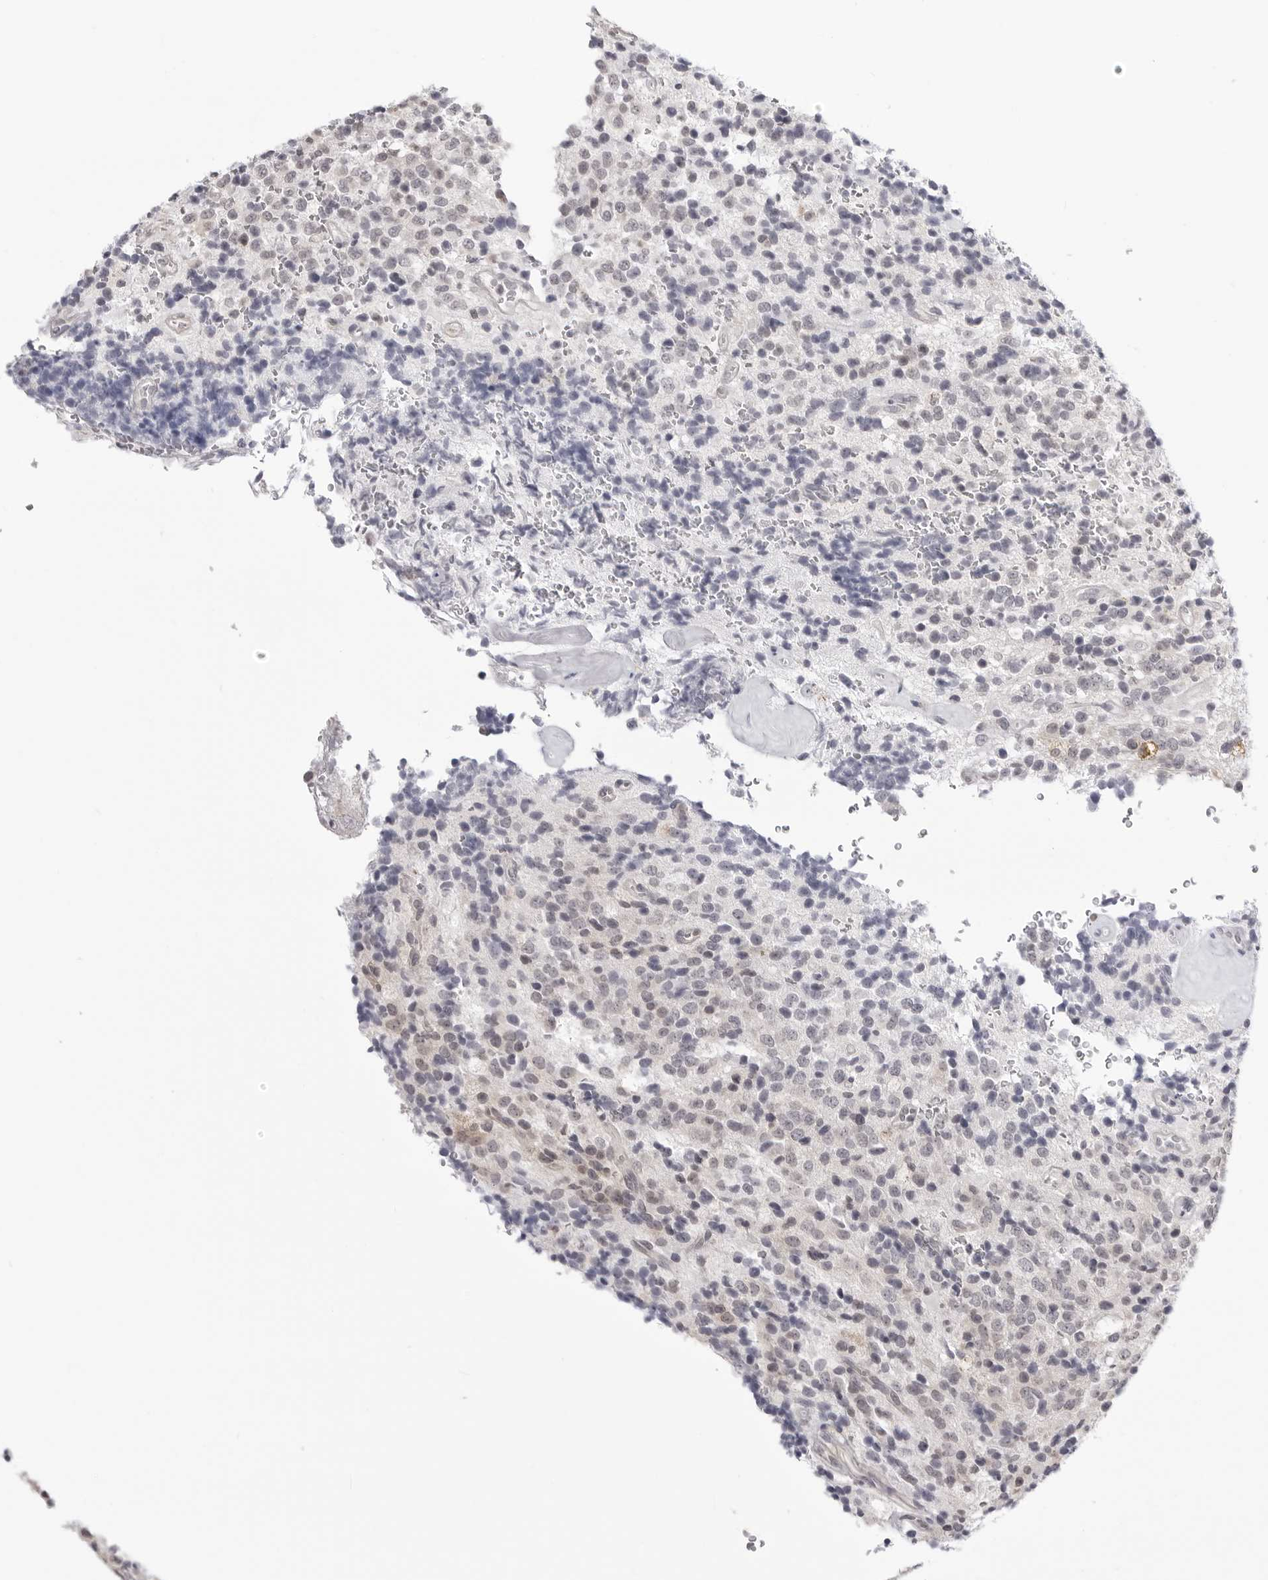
{"staining": {"intensity": "negative", "quantity": "none", "location": "none"}, "tissue": "glioma", "cell_type": "Tumor cells", "image_type": "cancer", "snomed": [{"axis": "morphology", "description": "Glioma, malignant, High grade"}, {"axis": "topography", "description": "pancreas cauda"}], "caption": "This is an IHC micrograph of glioma. There is no staining in tumor cells.", "gene": "YWHAG", "patient": {"sex": "male", "age": 60}}